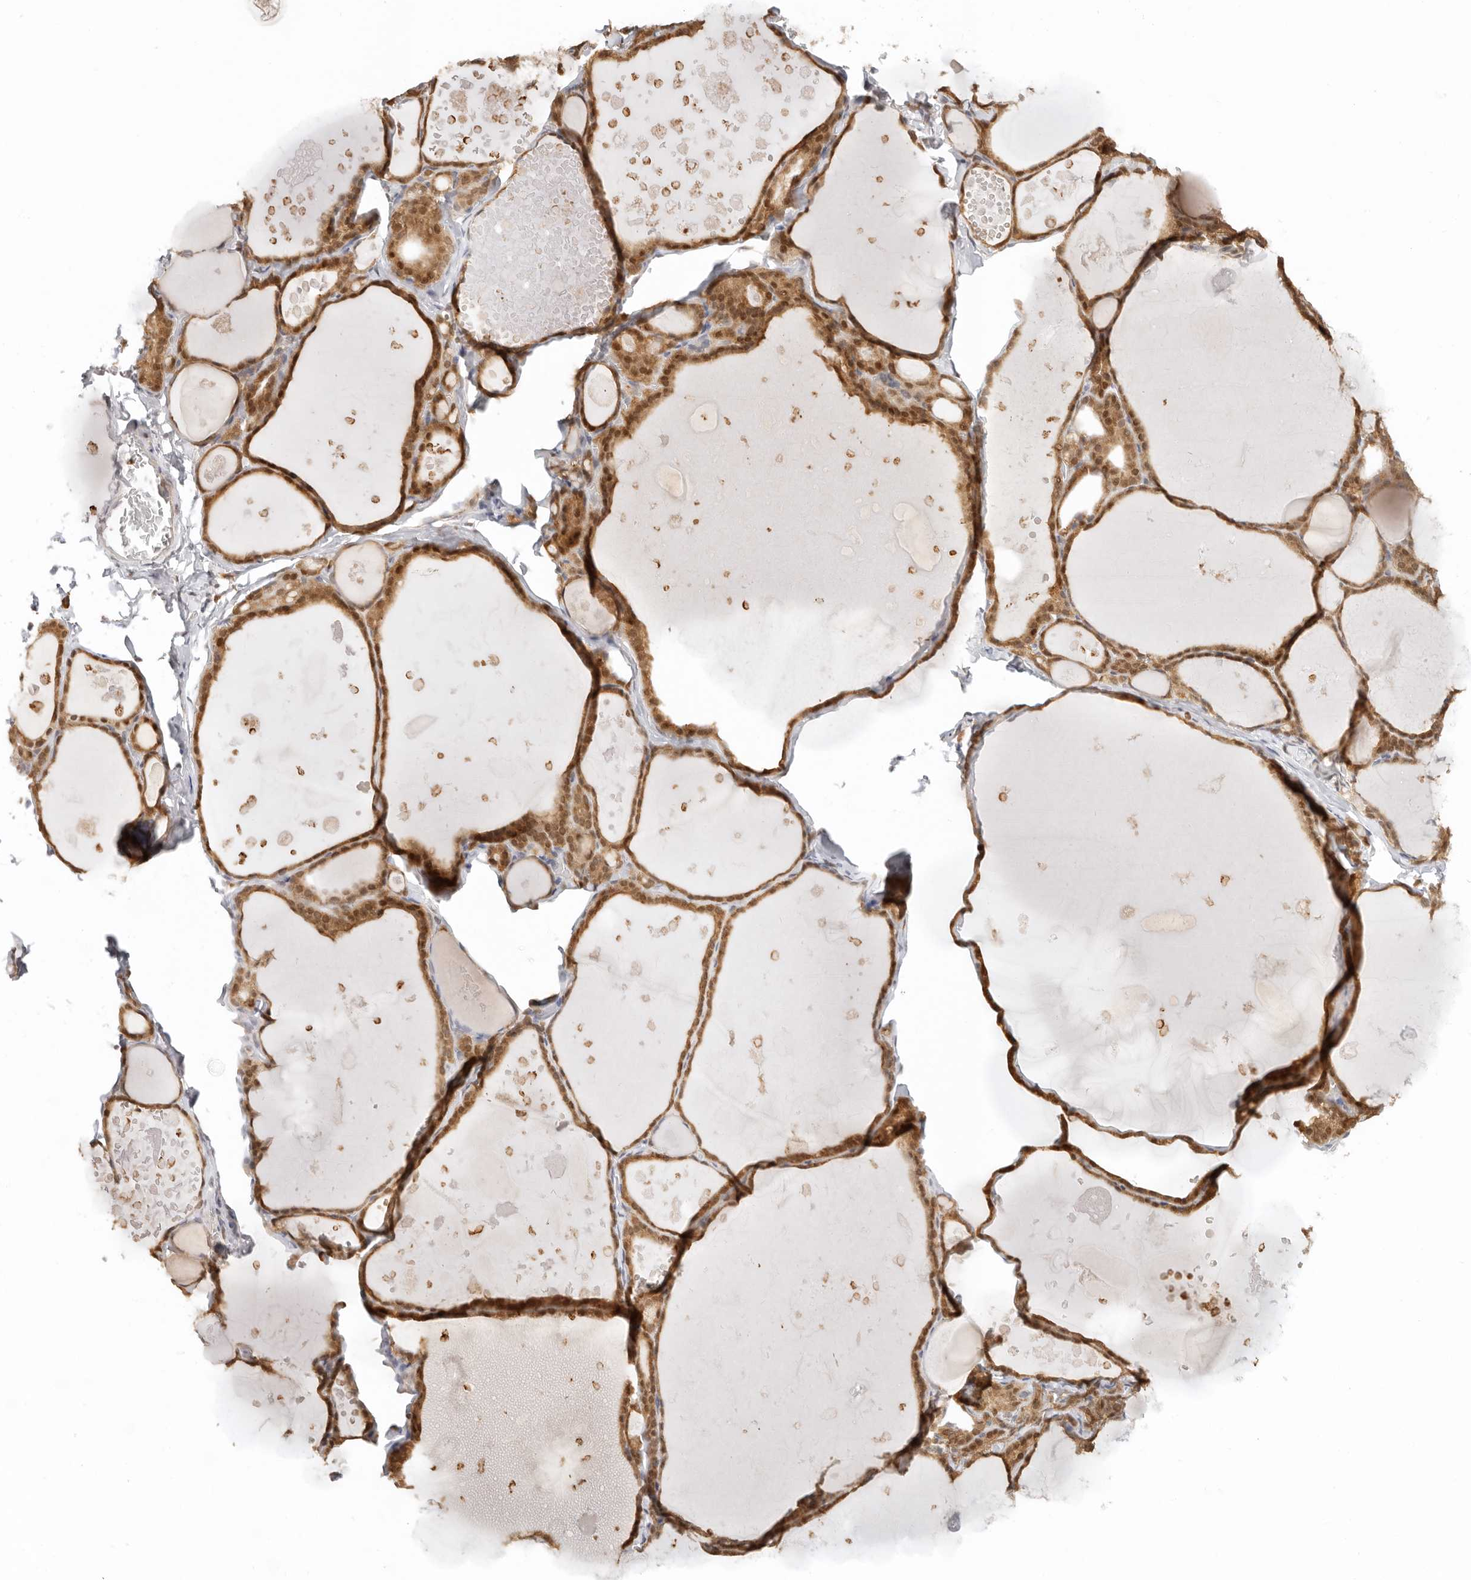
{"staining": {"intensity": "moderate", "quantity": ">75%", "location": "cytoplasmic/membranous,nuclear"}, "tissue": "thyroid gland", "cell_type": "Glandular cells", "image_type": "normal", "snomed": [{"axis": "morphology", "description": "Normal tissue, NOS"}, {"axis": "topography", "description": "Thyroid gland"}], "caption": "A photomicrograph showing moderate cytoplasmic/membranous,nuclear staining in approximately >75% of glandular cells in unremarkable thyroid gland, as visualized by brown immunohistochemical staining.", "gene": "LARP7", "patient": {"sex": "male", "age": 56}}